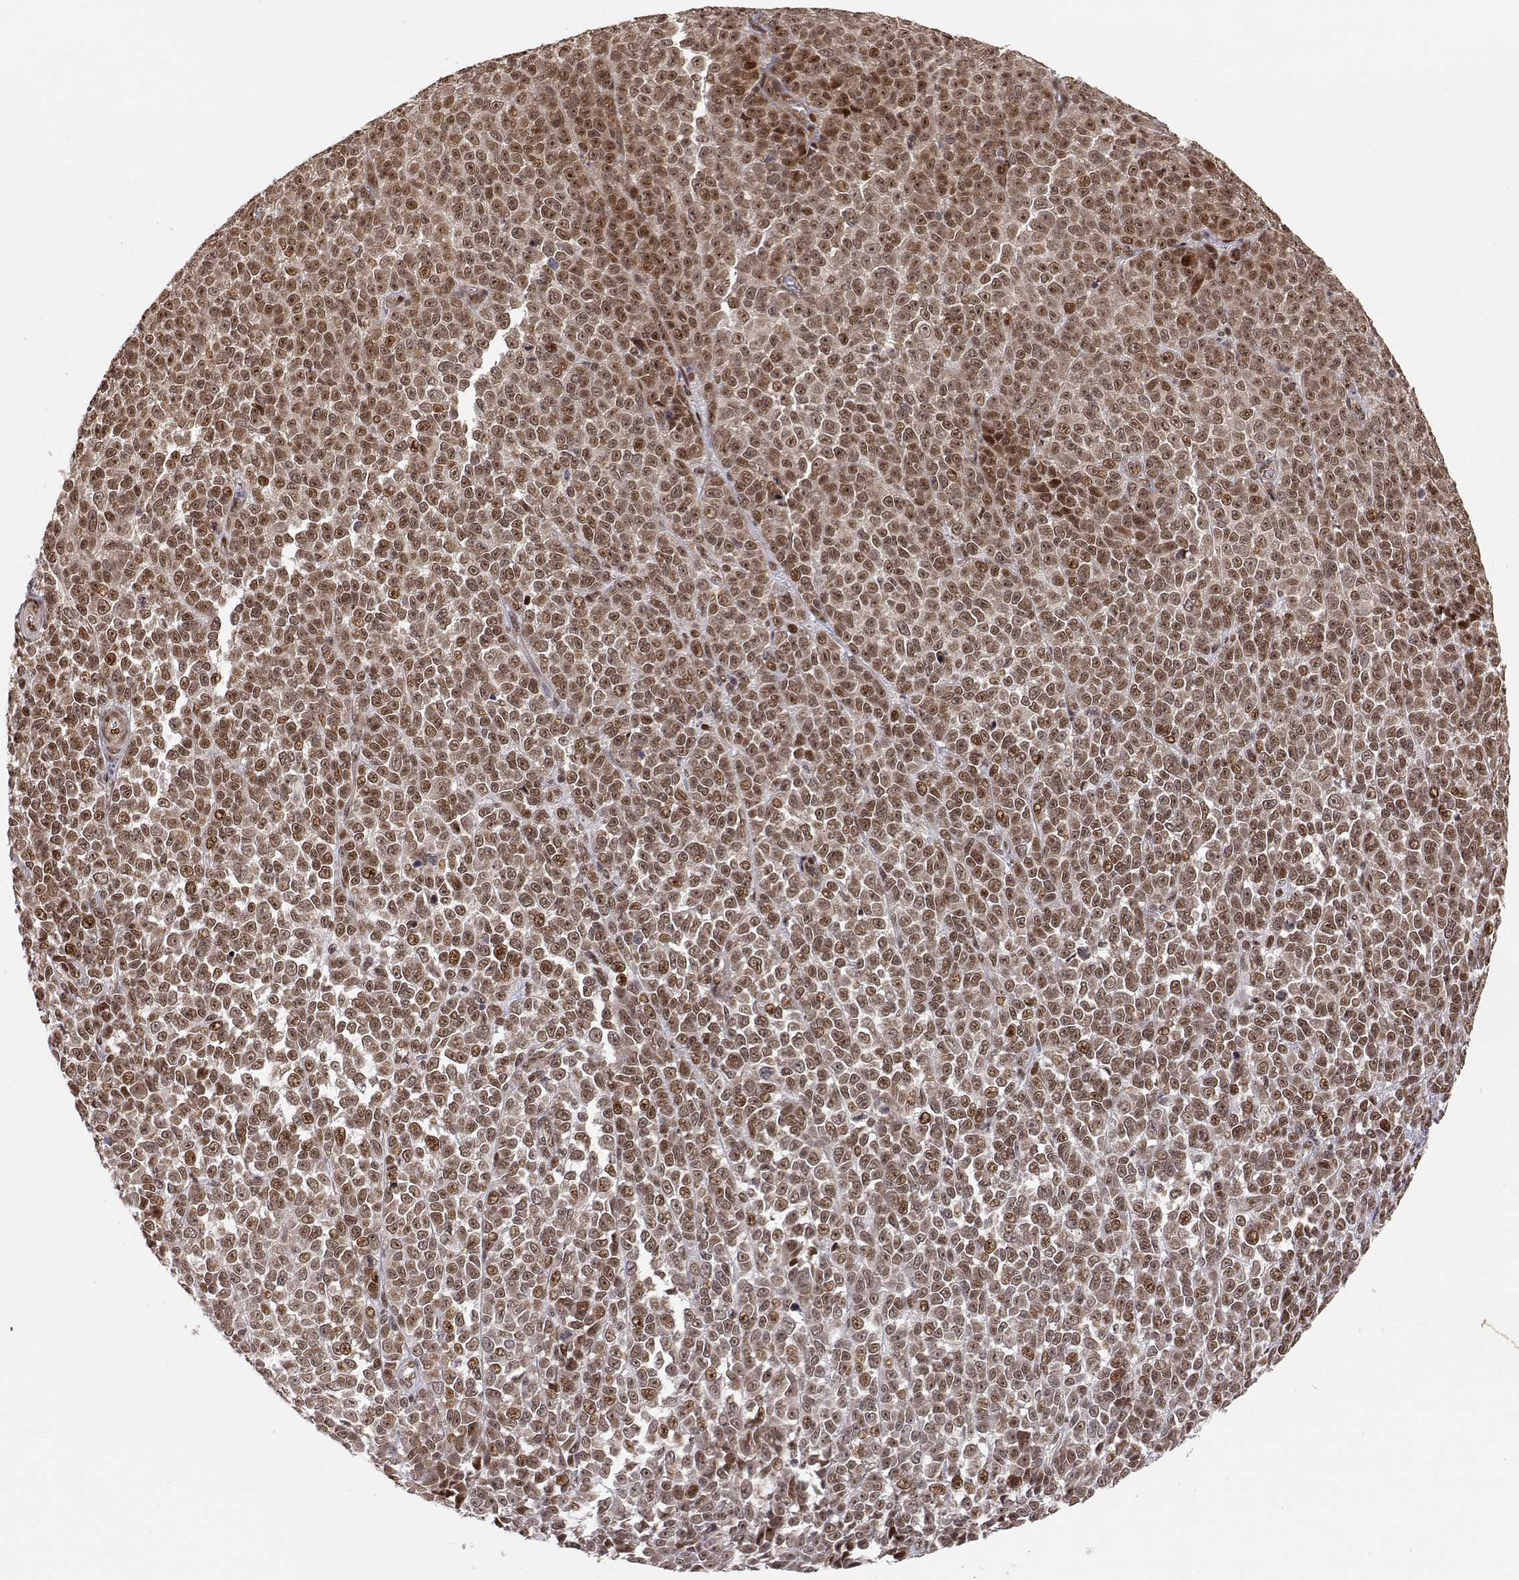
{"staining": {"intensity": "moderate", "quantity": "25%-75%", "location": "nuclear"}, "tissue": "melanoma", "cell_type": "Tumor cells", "image_type": "cancer", "snomed": [{"axis": "morphology", "description": "Malignant melanoma, NOS"}, {"axis": "topography", "description": "Skin"}], "caption": "IHC of melanoma shows medium levels of moderate nuclear expression in about 25%-75% of tumor cells.", "gene": "BRCA1", "patient": {"sex": "female", "age": 95}}